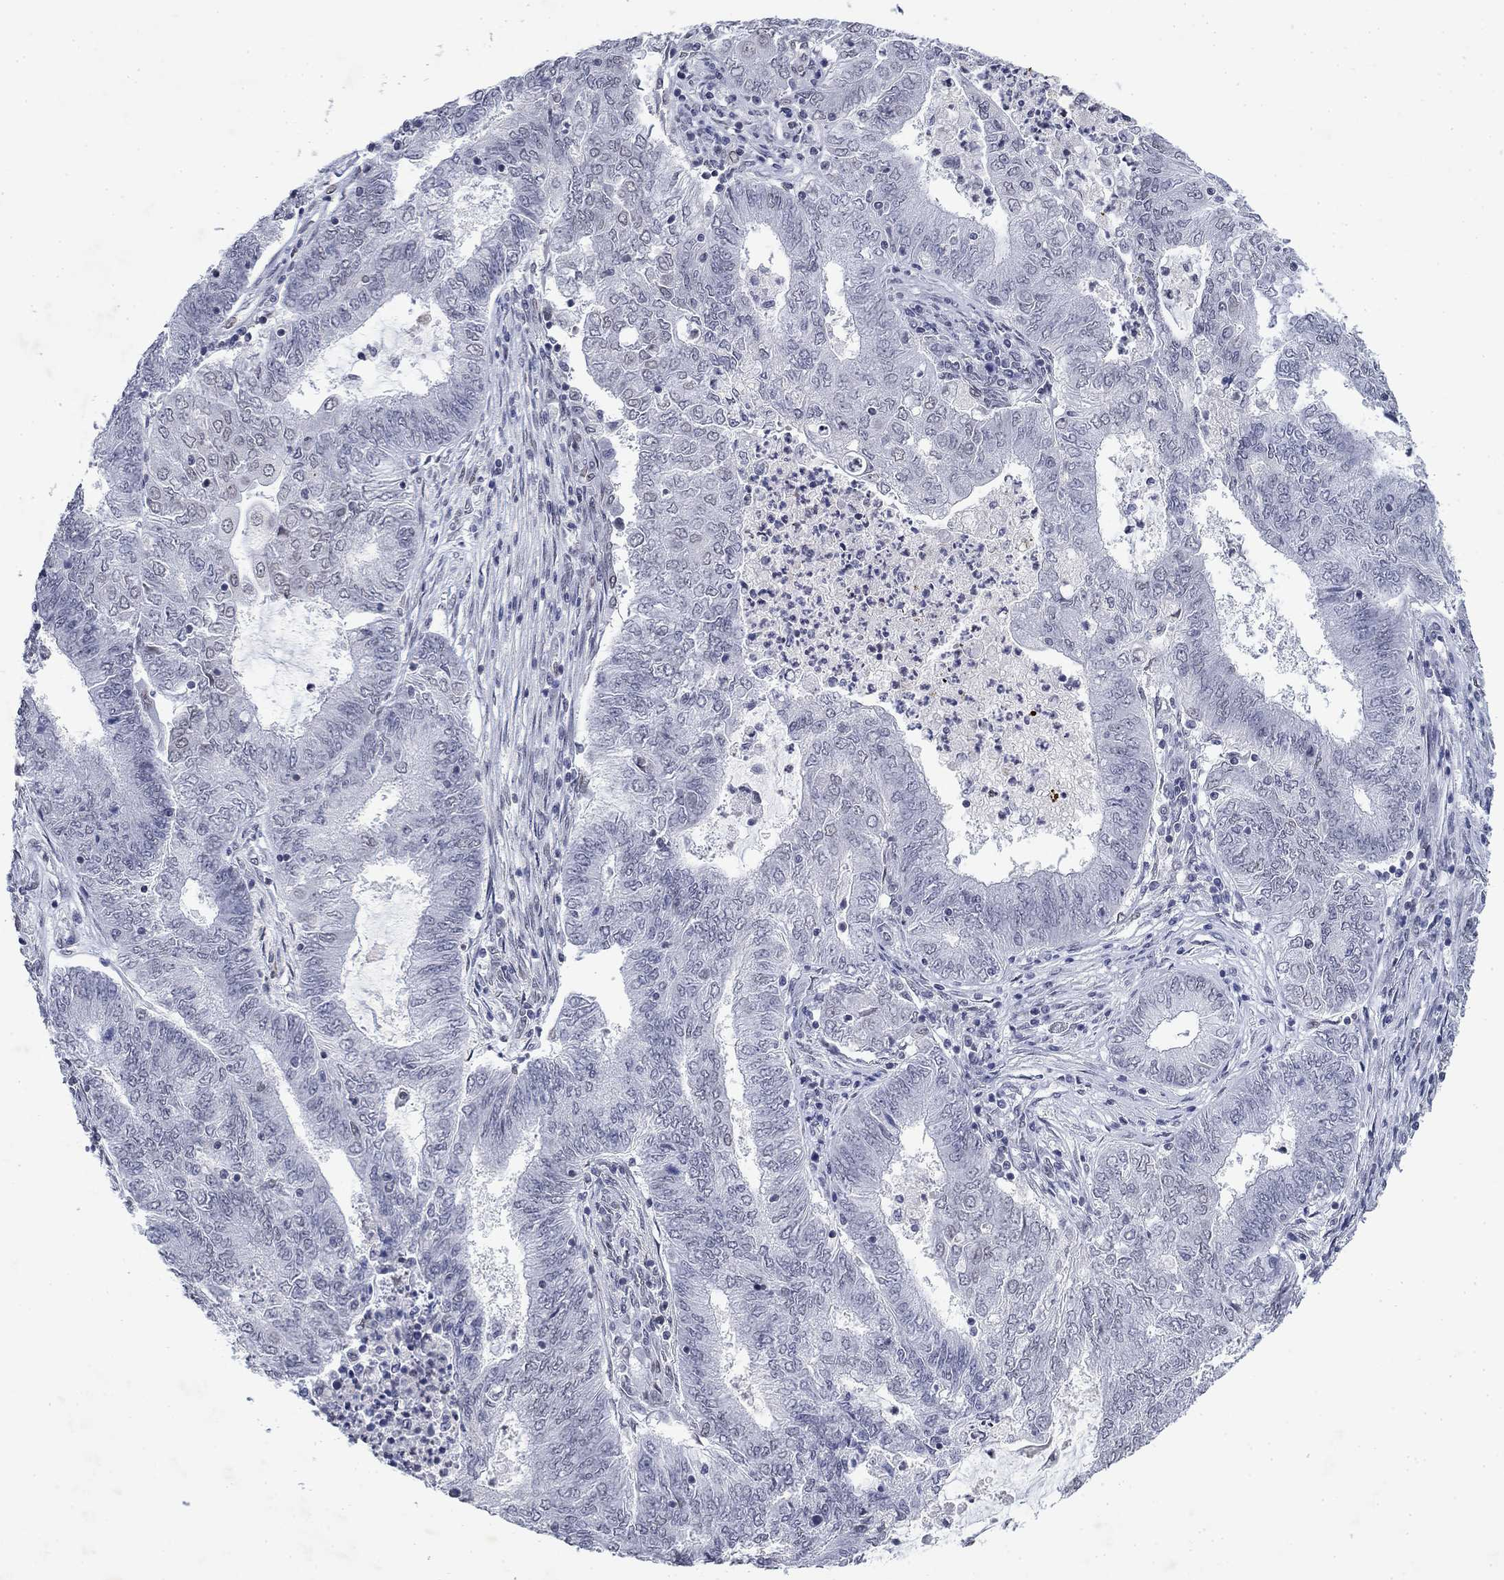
{"staining": {"intensity": "negative", "quantity": "none", "location": "none"}, "tissue": "endometrial cancer", "cell_type": "Tumor cells", "image_type": "cancer", "snomed": [{"axis": "morphology", "description": "Adenocarcinoma, NOS"}, {"axis": "topography", "description": "Endometrium"}], "caption": "Histopathology image shows no significant protein staining in tumor cells of endometrial cancer (adenocarcinoma).", "gene": "TOR1AIP1", "patient": {"sex": "female", "age": 62}}